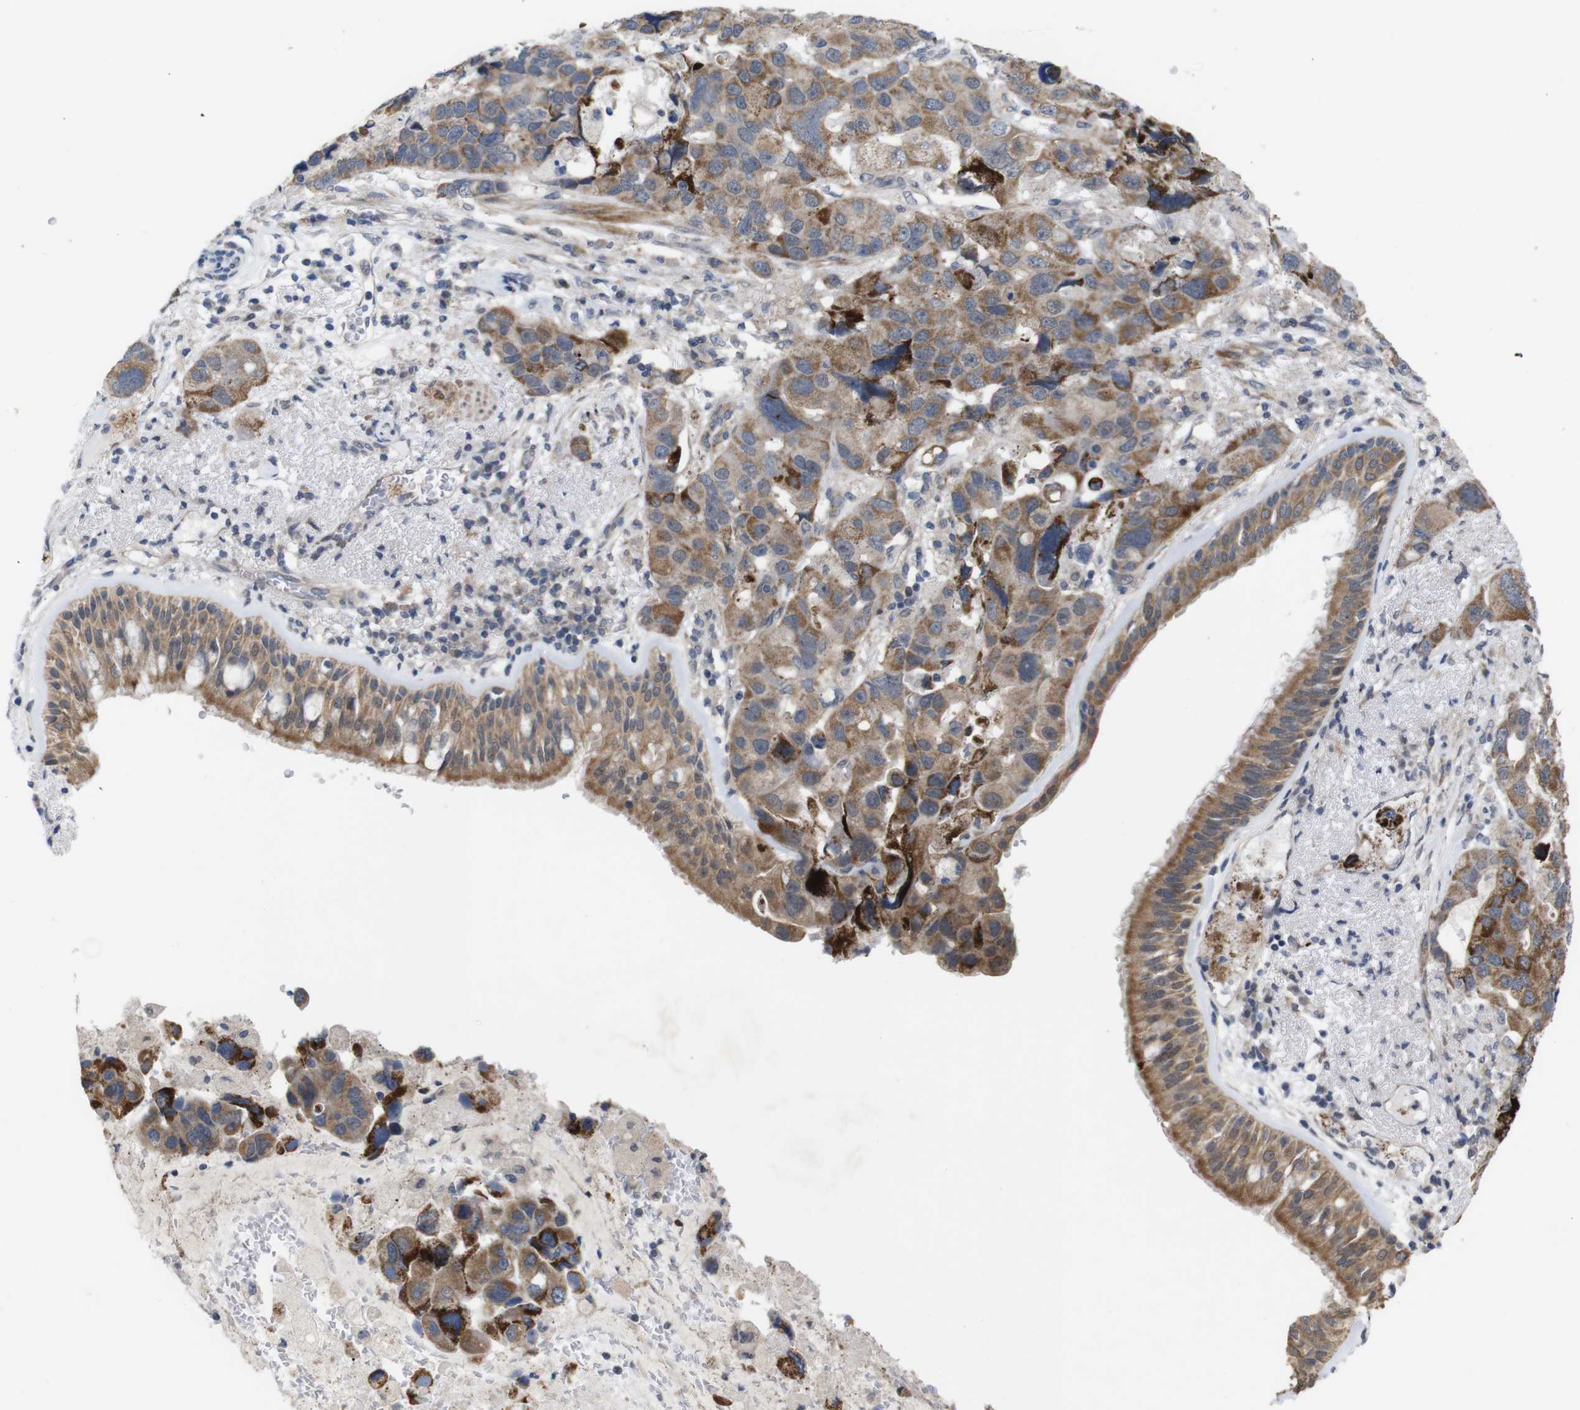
{"staining": {"intensity": "moderate", "quantity": ">75%", "location": "cytoplasmic/membranous"}, "tissue": "bronchus", "cell_type": "Respiratory epithelial cells", "image_type": "normal", "snomed": [{"axis": "morphology", "description": "Normal tissue, NOS"}, {"axis": "morphology", "description": "Adenocarcinoma, NOS"}, {"axis": "morphology", "description": "Adenocarcinoma, metastatic, NOS"}, {"axis": "topography", "description": "Lymph node"}, {"axis": "topography", "description": "Bronchus"}, {"axis": "topography", "description": "Lung"}], "caption": "This photomicrograph reveals normal bronchus stained with IHC to label a protein in brown. The cytoplasmic/membranous of respiratory epithelial cells show moderate positivity for the protein. Nuclei are counter-stained blue.", "gene": "ATP7B", "patient": {"sex": "female", "age": 54}}